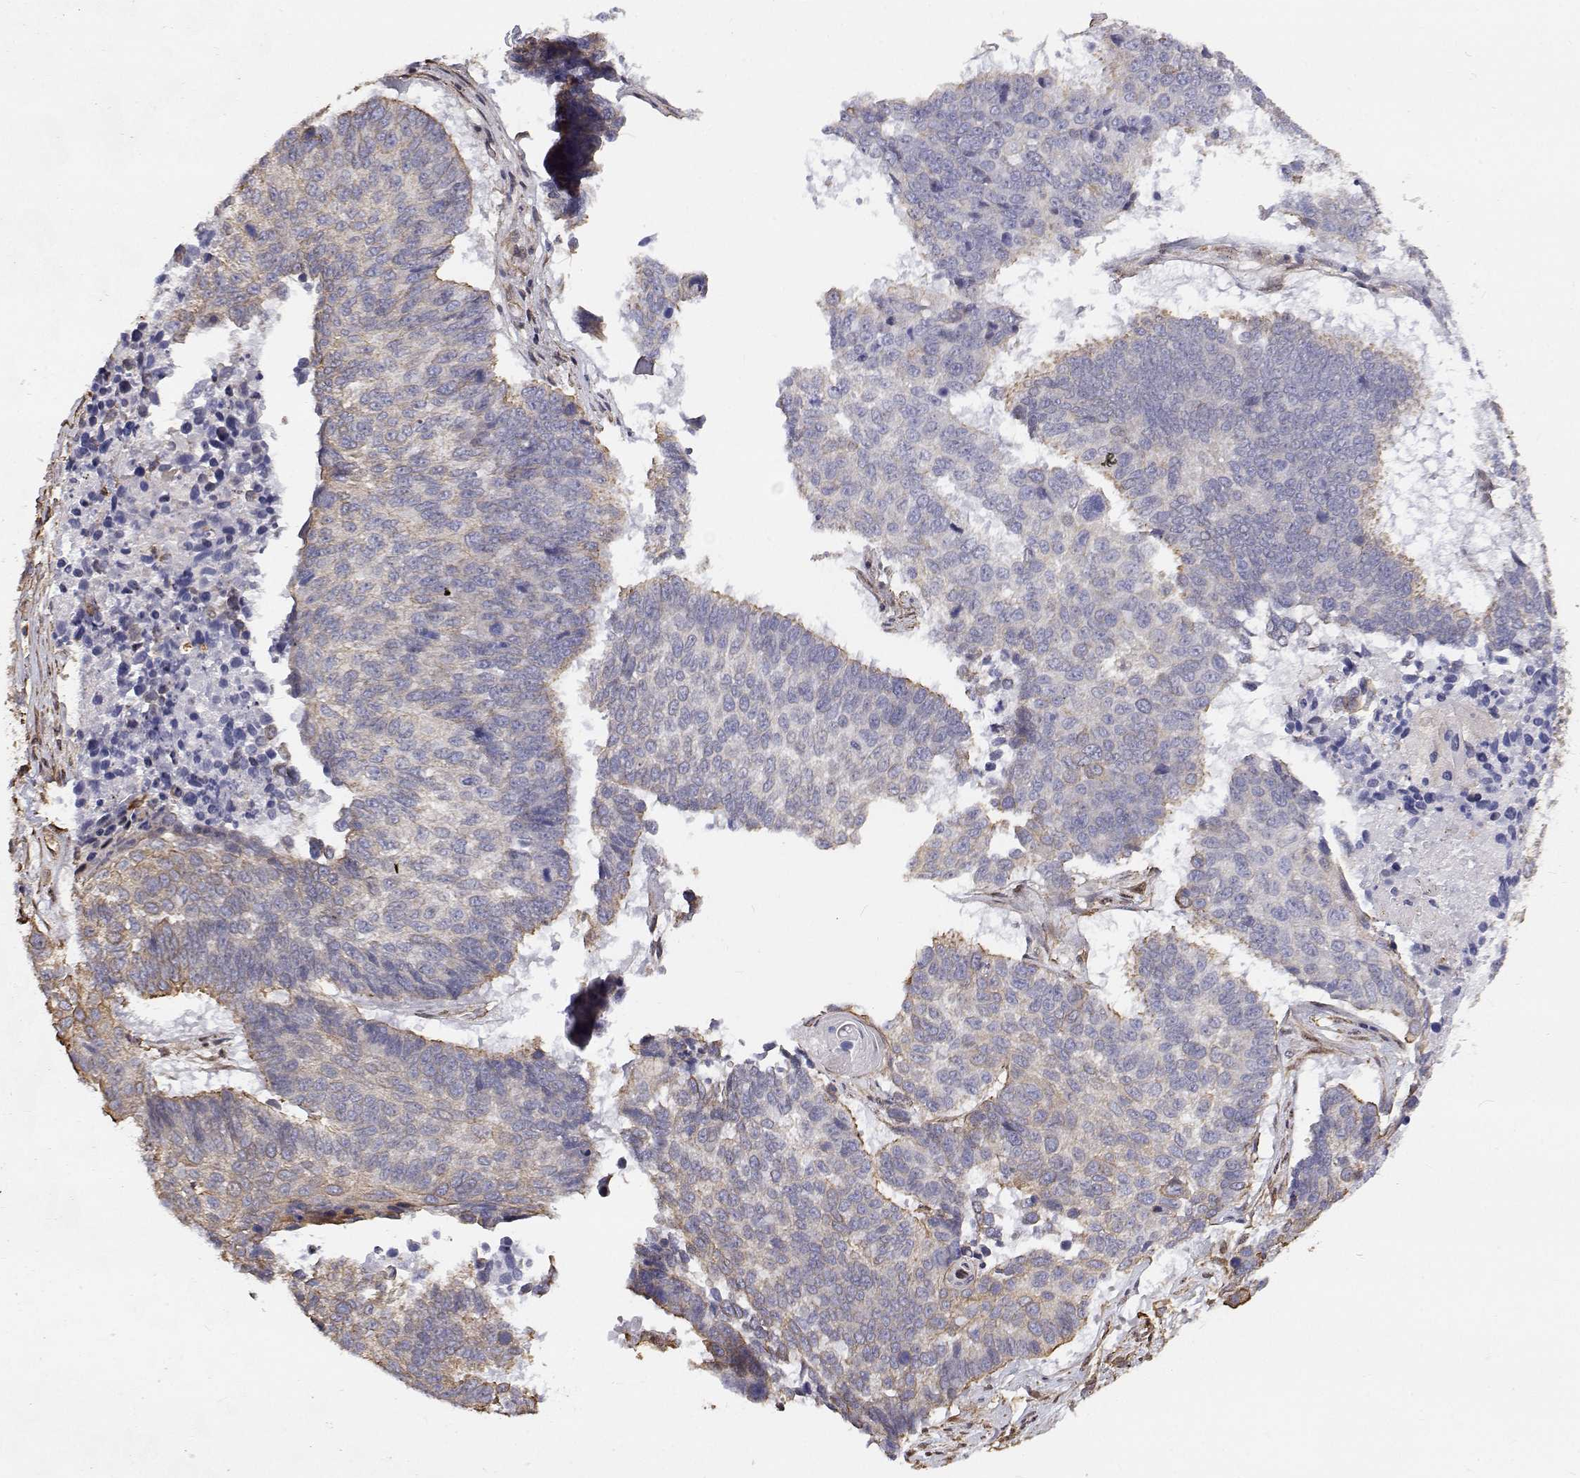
{"staining": {"intensity": "negative", "quantity": "none", "location": "none"}, "tissue": "lung cancer", "cell_type": "Tumor cells", "image_type": "cancer", "snomed": [{"axis": "morphology", "description": "Squamous cell carcinoma, NOS"}, {"axis": "topography", "description": "Lung"}], "caption": "Histopathology image shows no protein expression in tumor cells of lung squamous cell carcinoma tissue.", "gene": "GSDMA", "patient": {"sex": "male", "age": 73}}